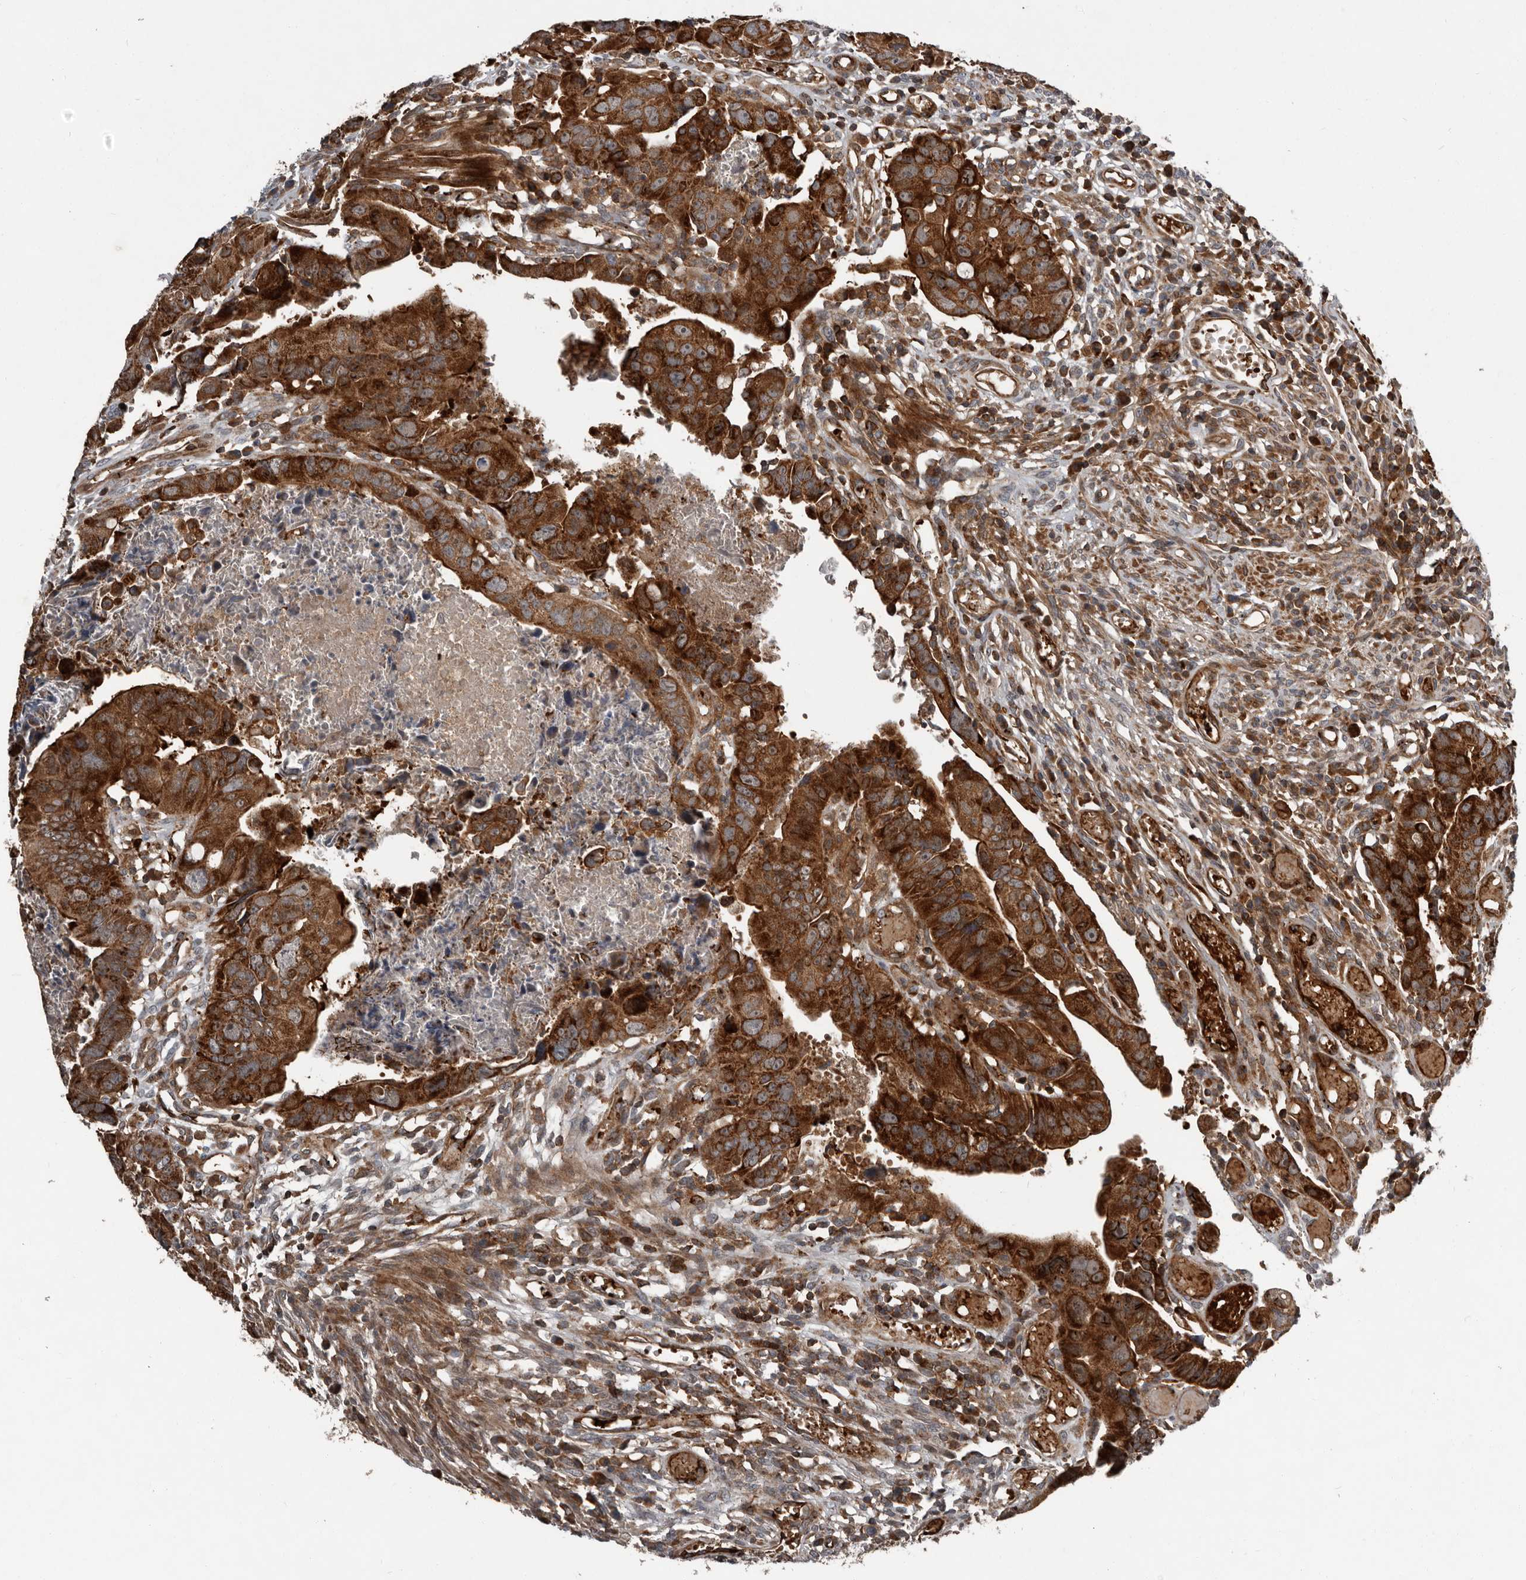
{"staining": {"intensity": "strong", "quantity": ">75%", "location": "cytoplasmic/membranous"}, "tissue": "colorectal cancer", "cell_type": "Tumor cells", "image_type": "cancer", "snomed": [{"axis": "morphology", "description": "Adenocarcinoma, NOS"}, {"axis": "topography", "description": "Rectum"}], "caption": "Colorectal adenocarcinoma stained with a brown dye displays strong cytoplasmic/membranous positive staining in about >75% of tumor cells.", "gene": "FBXO31", "patient": {"sex": "female", "age": 65}}